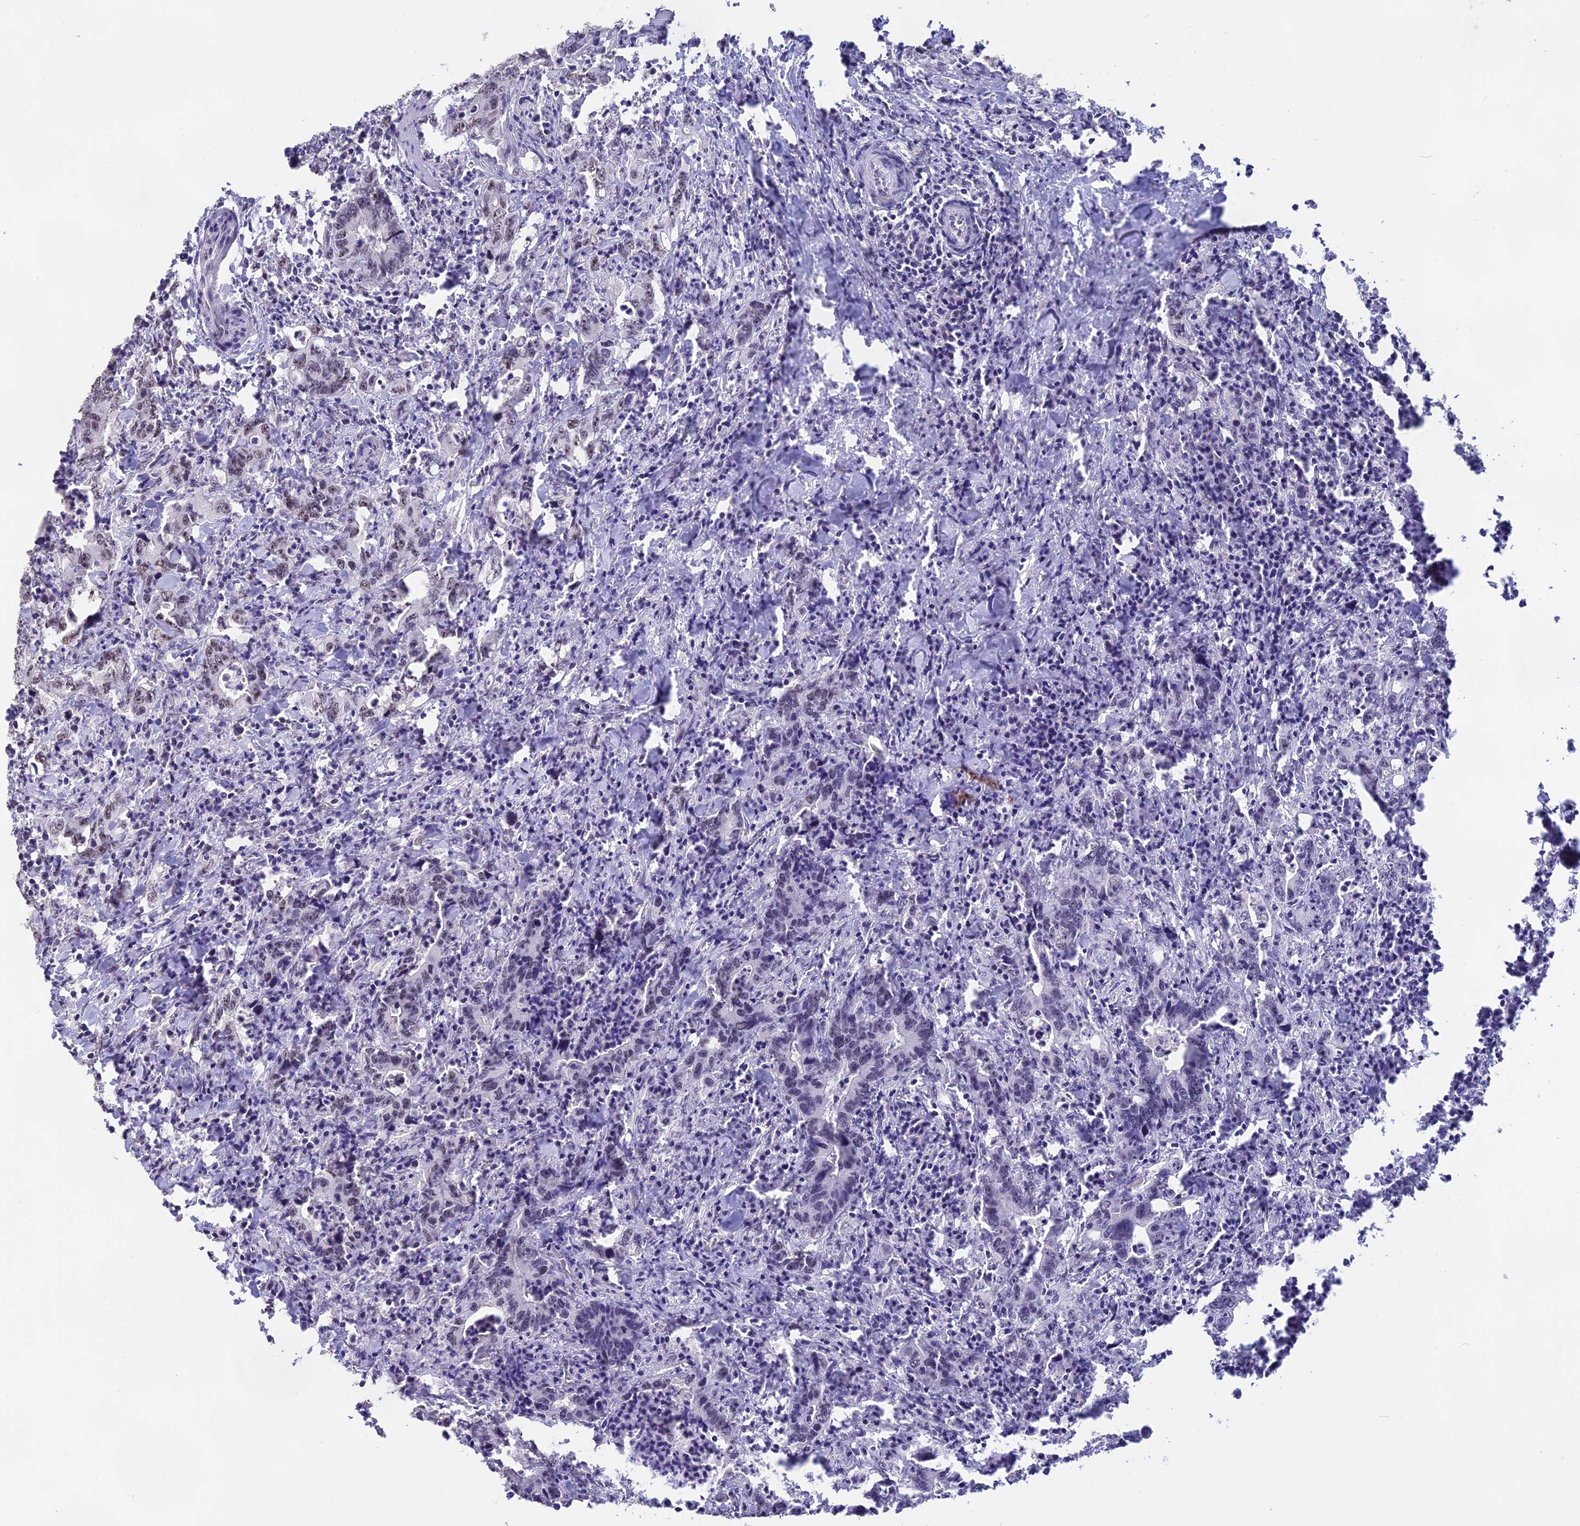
{"staining": {"intensity": "weak", "quantity": "<25%", "location": "nuclear"}, "tissue": "colorectal cancer", "cell_type": "Tumor cells", "image_type": "cancer", "snomed": [{"axis": "morphology", "description": "Adenocarcinoma, NOS"}, {"axis": "topography", "description": "Colon"}], "caption": "Colorectal cancer was stained to show a protein in brown. There is no significant expression in tumor cells.", "gene": "SETD2", "patient": {"sex": "female", "age": 75}}